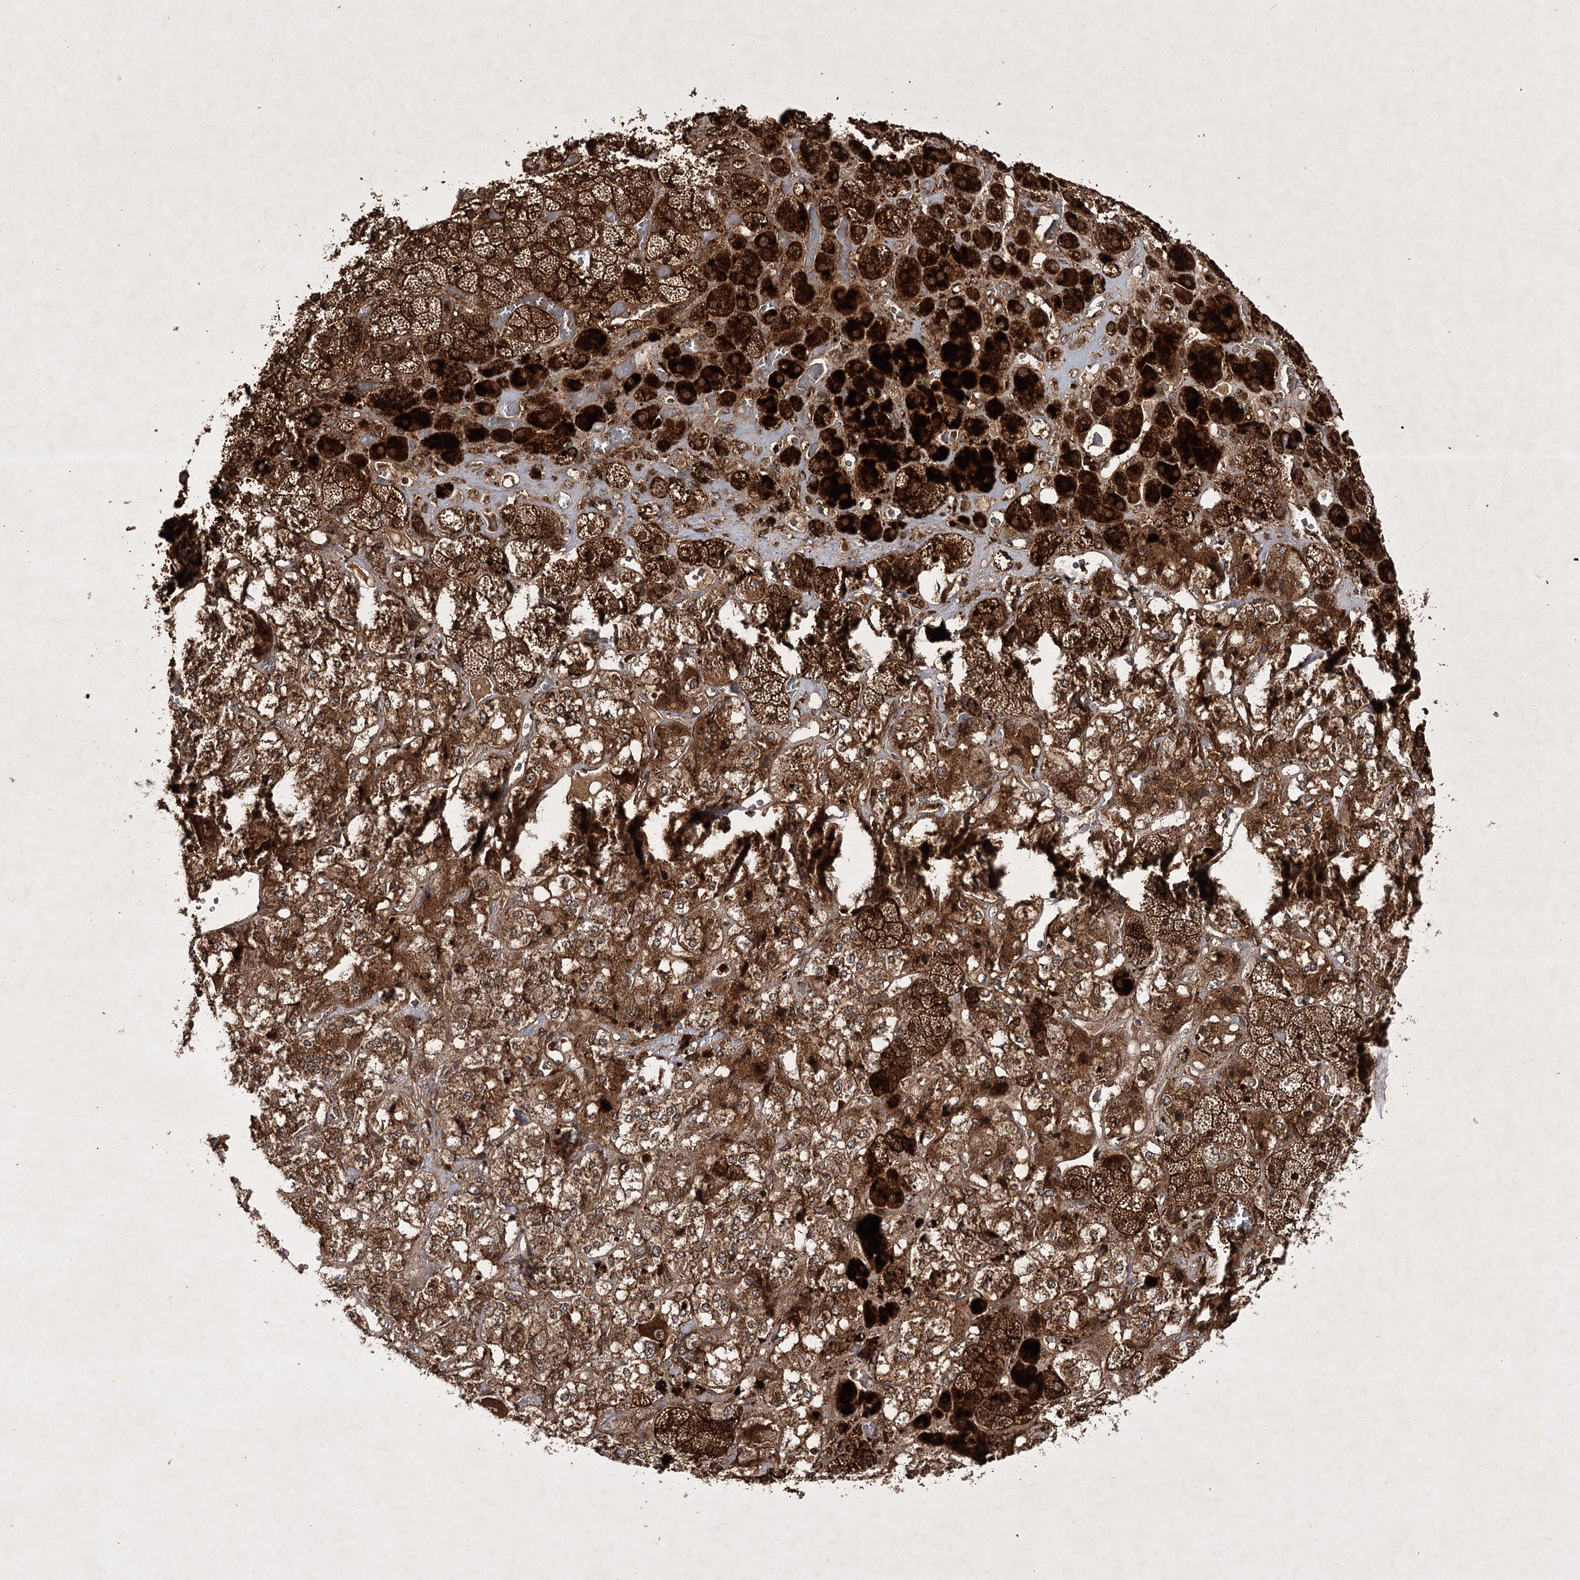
{"staining": {"intensity": "strong", "quantity": ">75%", "location": "cytoplasmic/membranous"}, "tissue": "adrenal gland", "cell_type": "Glandular cells", "image_type": "normal", "snomed": [{"axis": "morphology", "description": "Normal tissue, NOS"}, {"axis": "topography", "description": "Adrenal gland"}], "caption": "Strong cytoplasmic/membranous staining for a protein is present in approximately >75% of glandular cells of benign adrenal gland using IHC.", "gene": "DNAJC13", "patient": {"sex": "male", "age": 57}}